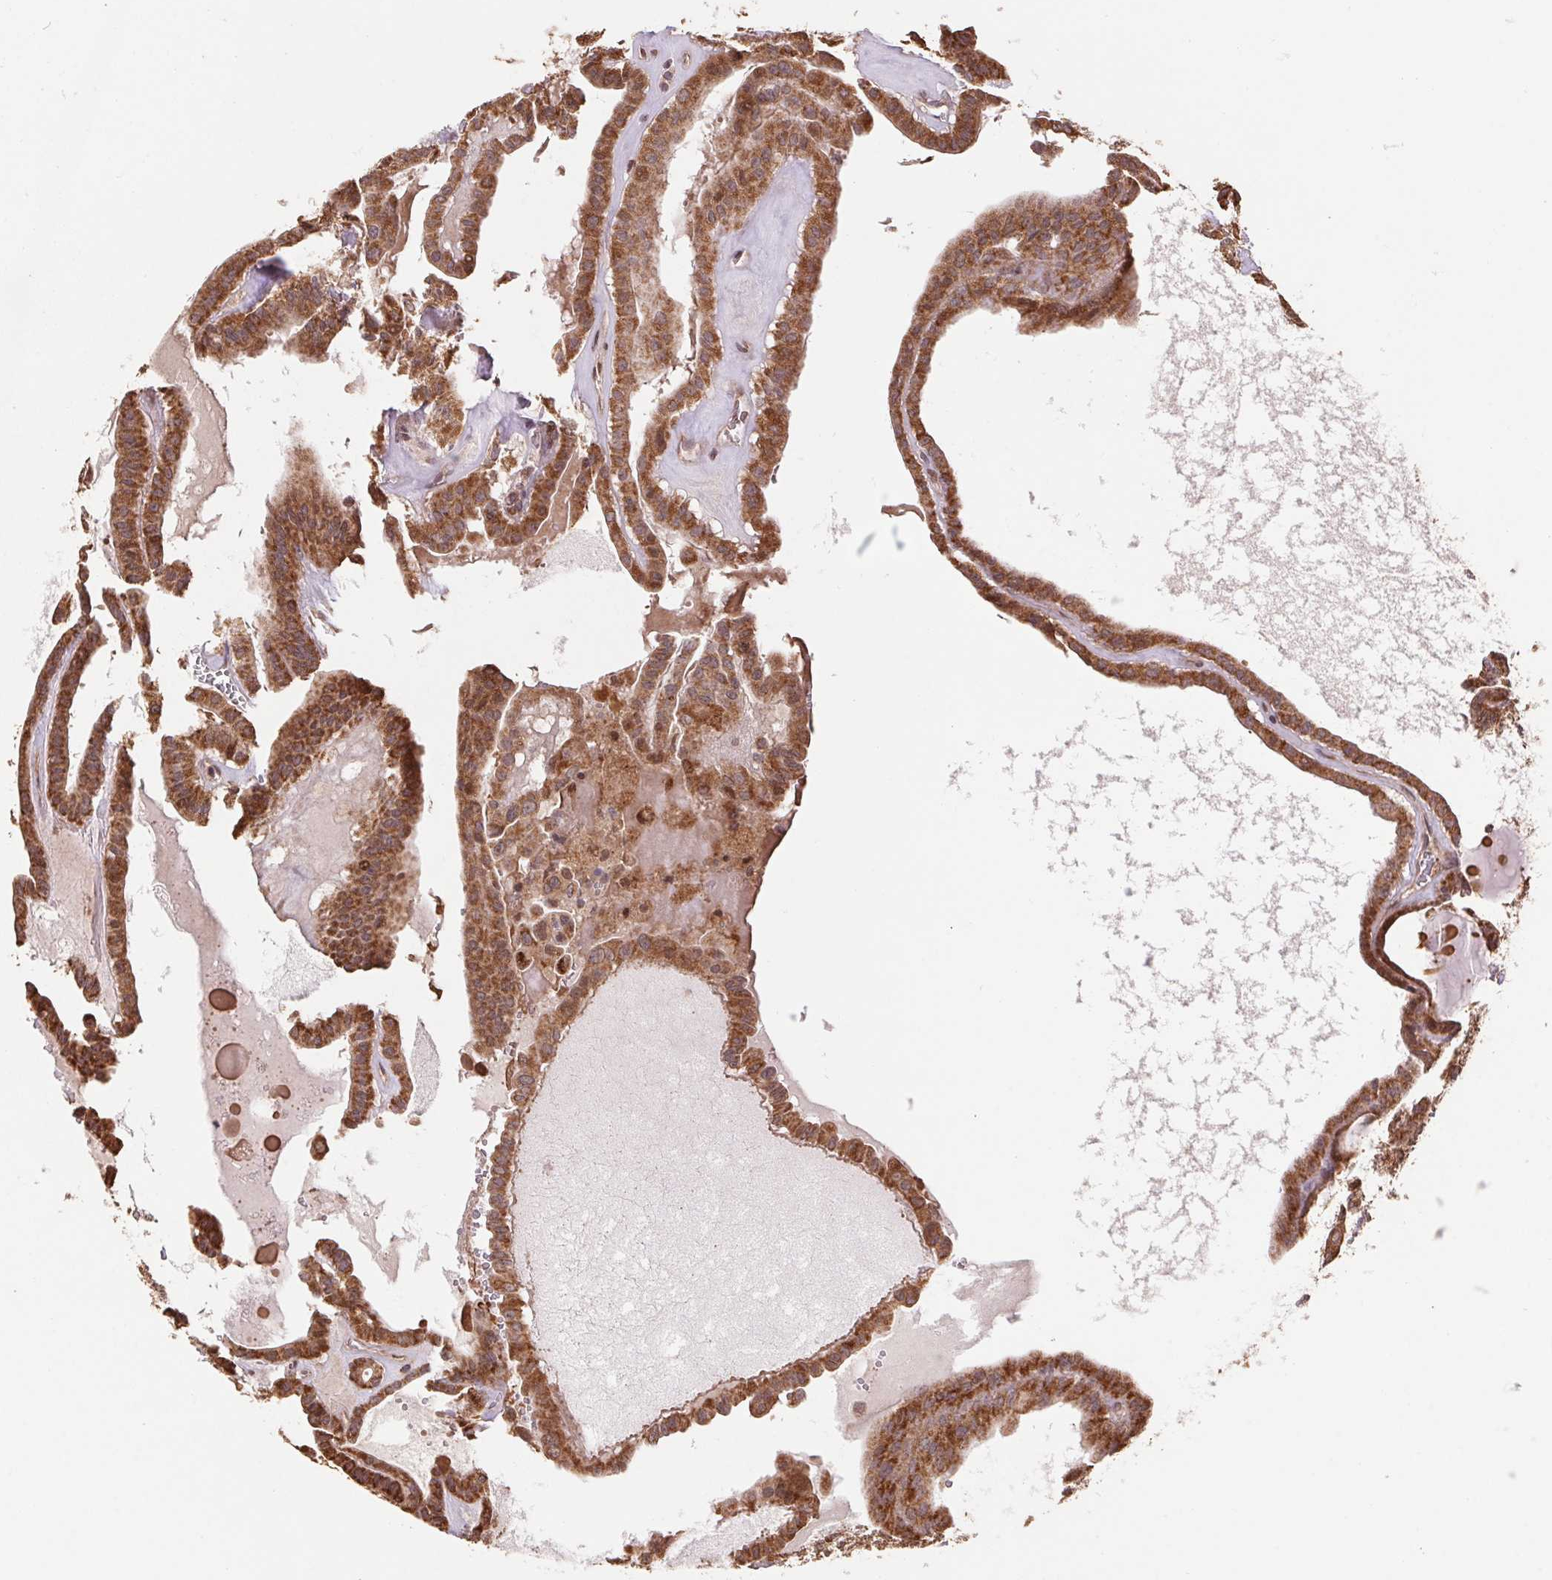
{"staining": {"intensity": "strong", "quantity": ">75%", "location": "cytoplasmic/membranous"}, "tissue": "thyroid cancer", "cell_type": "Tumor cells", "image_type": "cancer", "snomed": [{"axis": "morphology", "description": "Papillary adenocarcinoma, NOS"}, {"axis": "topography", "description": "Thyroid gland"}], "caption": "Tumor cells exhibit high levels of strong cytoplasmic/membranous positivity in about >75% of cells in papillary adenocarcinoma (thyroid). Immunohistochemistry (ihc) stains the protein in brown and the nuclei are stained blue.", "gene": "PDHA1", "patient": {"sex": "male", "age": 52}}